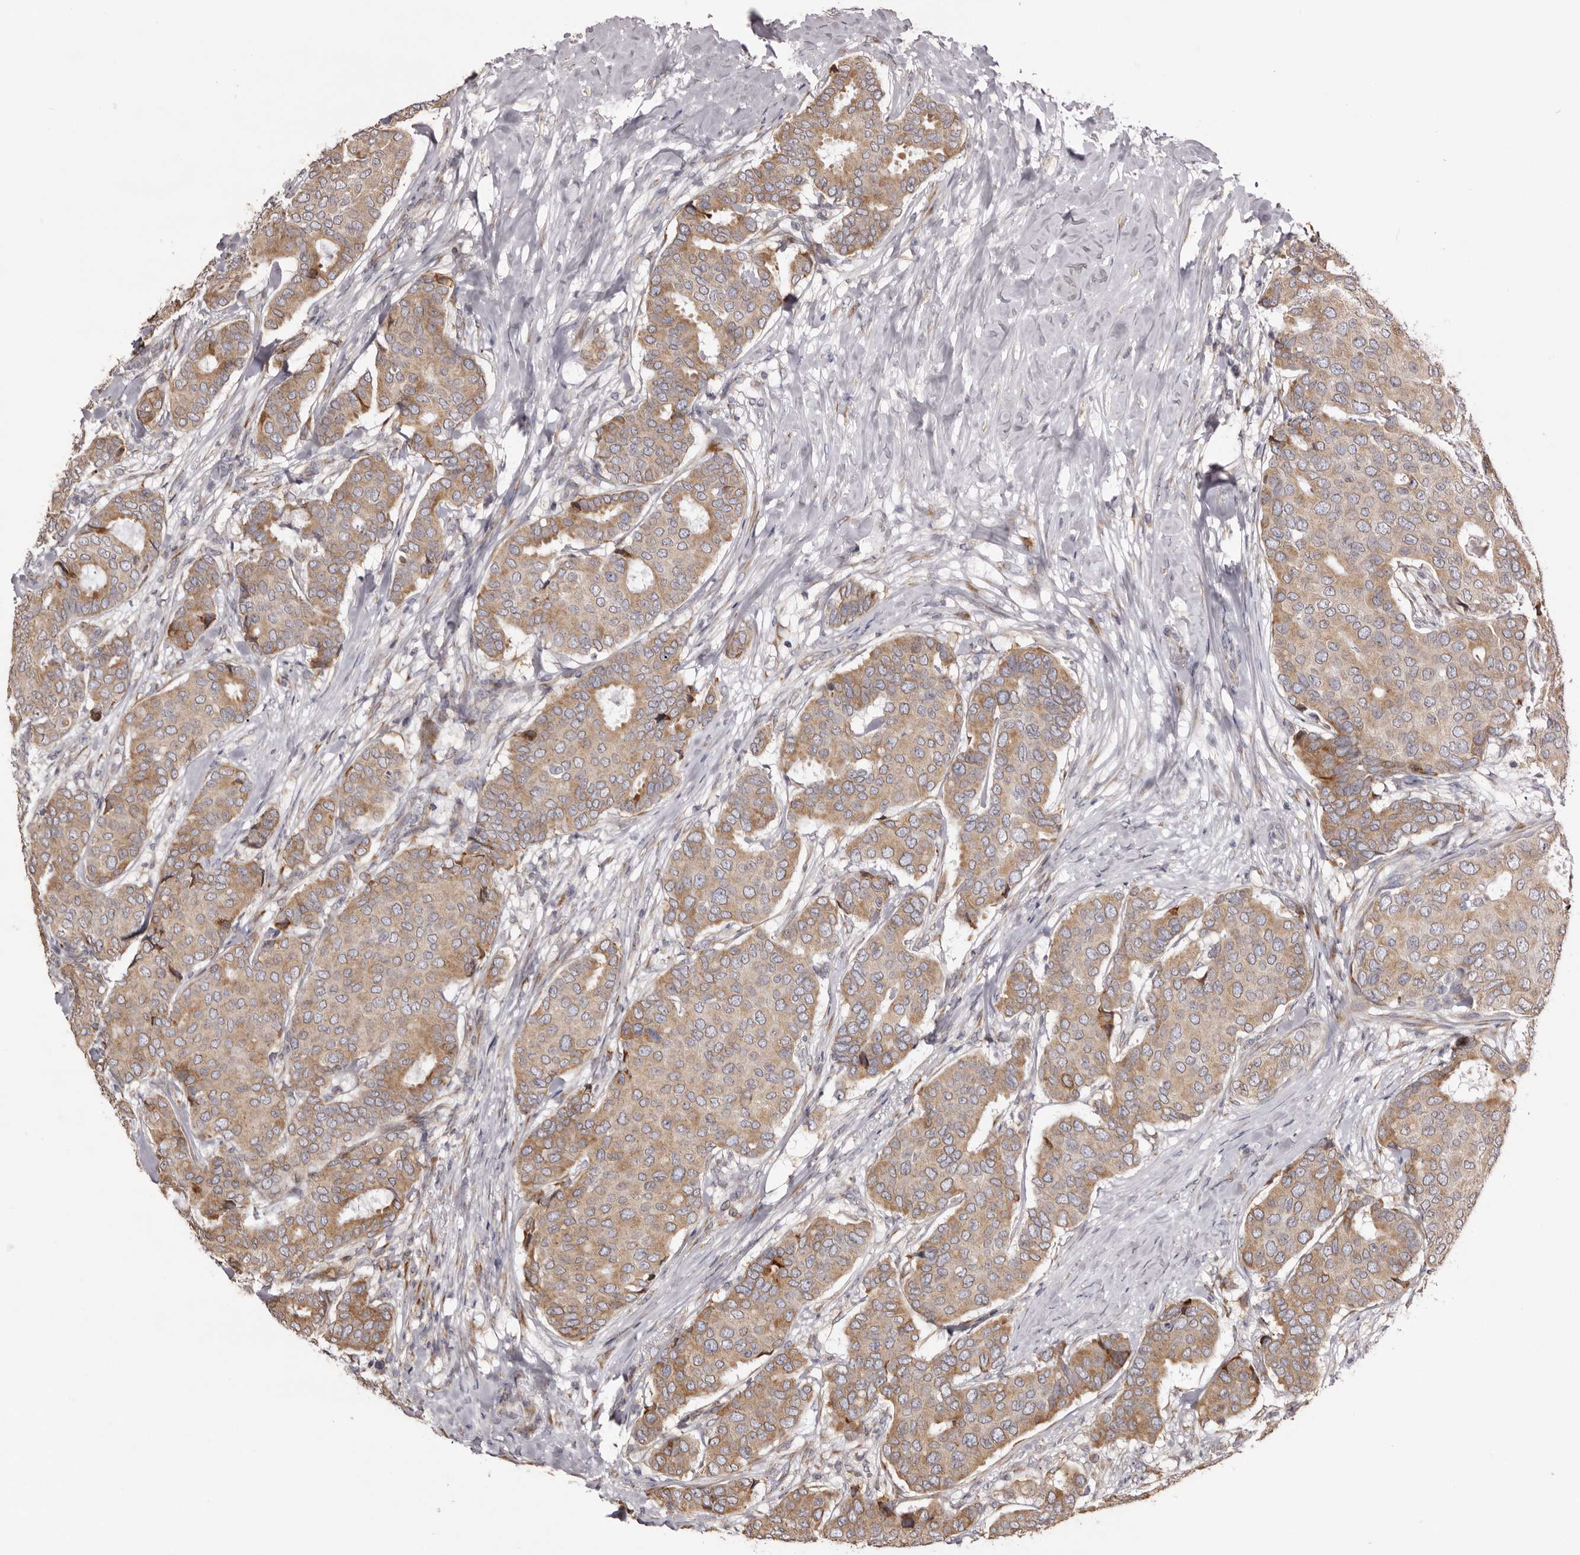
{"staining": {"intensity": "moderate", "quantity": ">75%", "location": "cytoplasmic/membranous"}, "tissue": "breast cancer", "cell_type": "Tumor cells", "image_type": "cancer", "snomed": [{"axis": "morphology", "description": "Duct carcinoma"}, {"axis": "topography", "description": "Breast"}], "caption": "Immunohistochemistry of breast invasive ductal carcinoma displays medium levels of moderate cytoplasmic/membranous staining in approximately >75% of tumor cells. The protein of interest is shown in brown color, while the nuclei are stained blue.", "gene": "PIGX", "patient": {"sex": "female", "age": 75}}